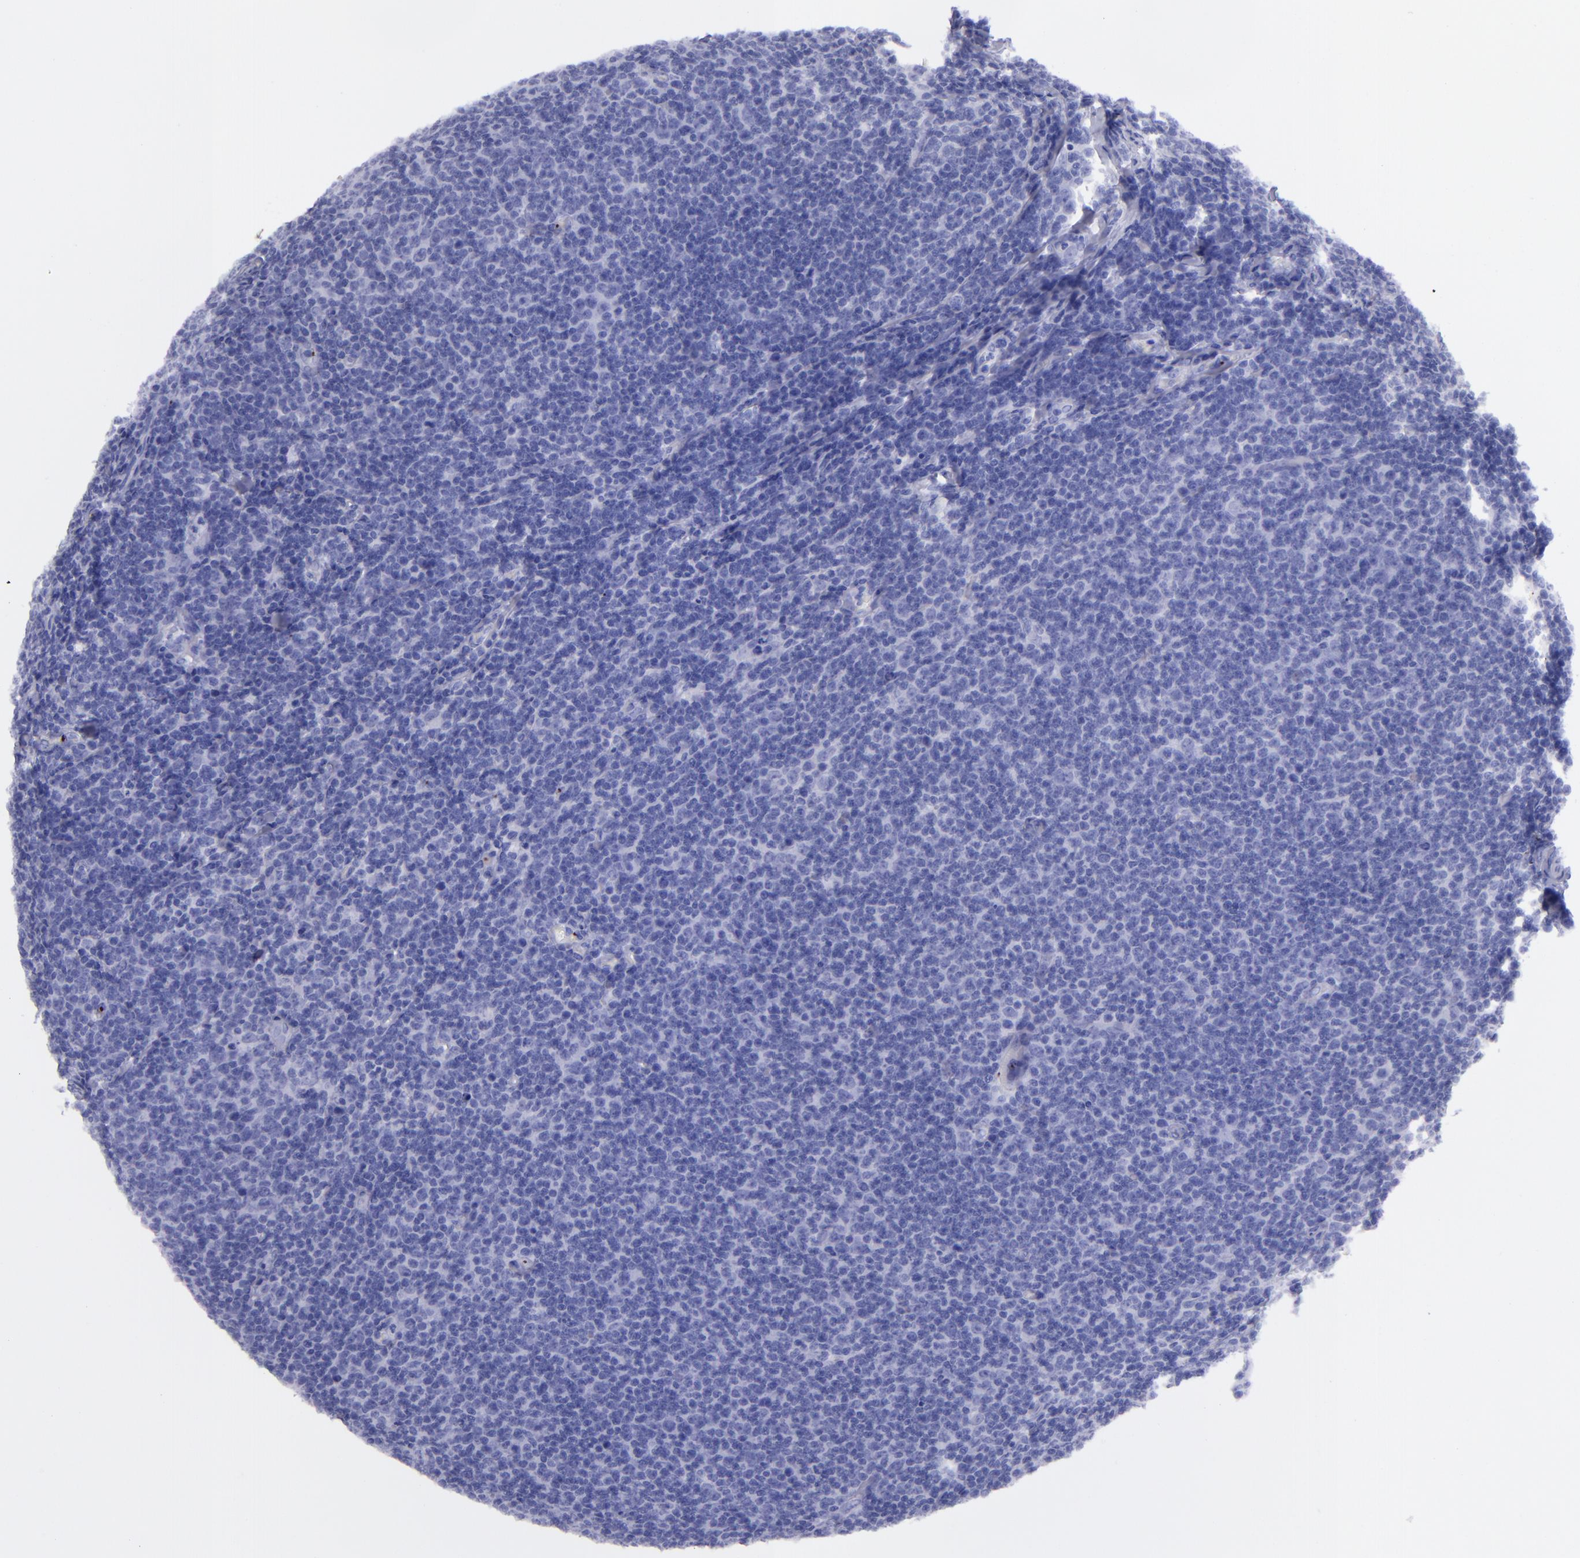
{"staining": {"intensity": "negative", "quantity": "none", "location": "none"}, "tissue": "lymphoma", "cell_type": "Tumor cells", "image_type": "cancer", "snomed": [{"axis": "morphology", "description": "Malignant lymphoma, non-Hodgkin's type, Low grade"}, {"axis": "topography", "description": "Lymph node"}], "caption": "DAB (3,3'-diaminobenzidine) immunohistochemical staining of lymphoma exhibits no significant positivity in tumor cells.", "gene": "EFCAB13", "patient": {"sex": "male", "age": 74}}